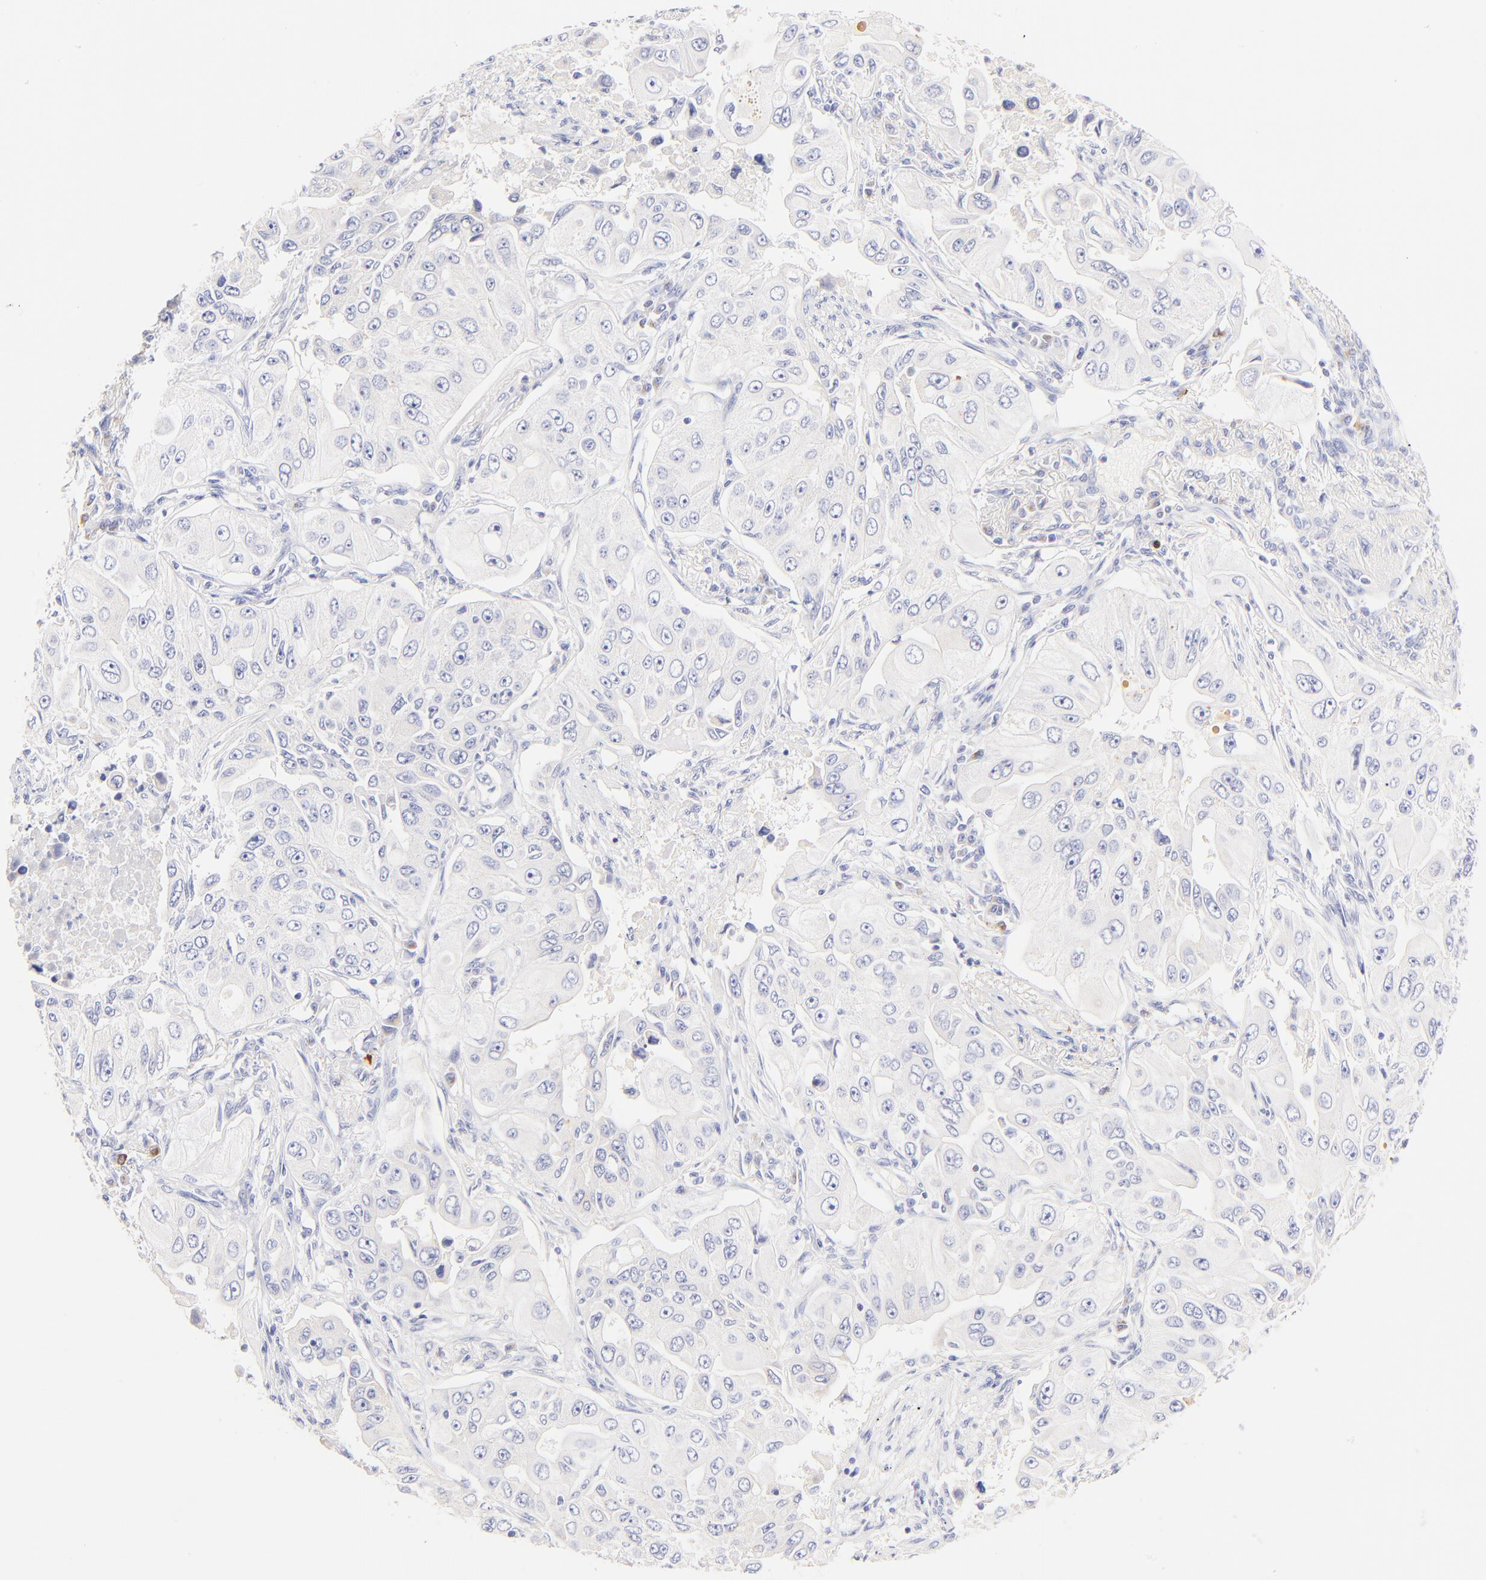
{"staining": {"intensity": "negative", "quantity": "none", "location": "none"}, "tissue": "lung cancer", "cell_type": "Tumor cells", "image_type": "cancer", "snomed": [{"axis": "morphology", "description": "Adenocarcinoma, NOS"}, {"axis": "topography", "description": "Lung"}], "caption": "High power microscopy photomicrograph of an immunohistochemistry image of lung cancer (adenocarcinoma), revealing no significant staining in tumor cells.", "gene": "ASB9", "patient": {"sex": "male", "age": 84}}